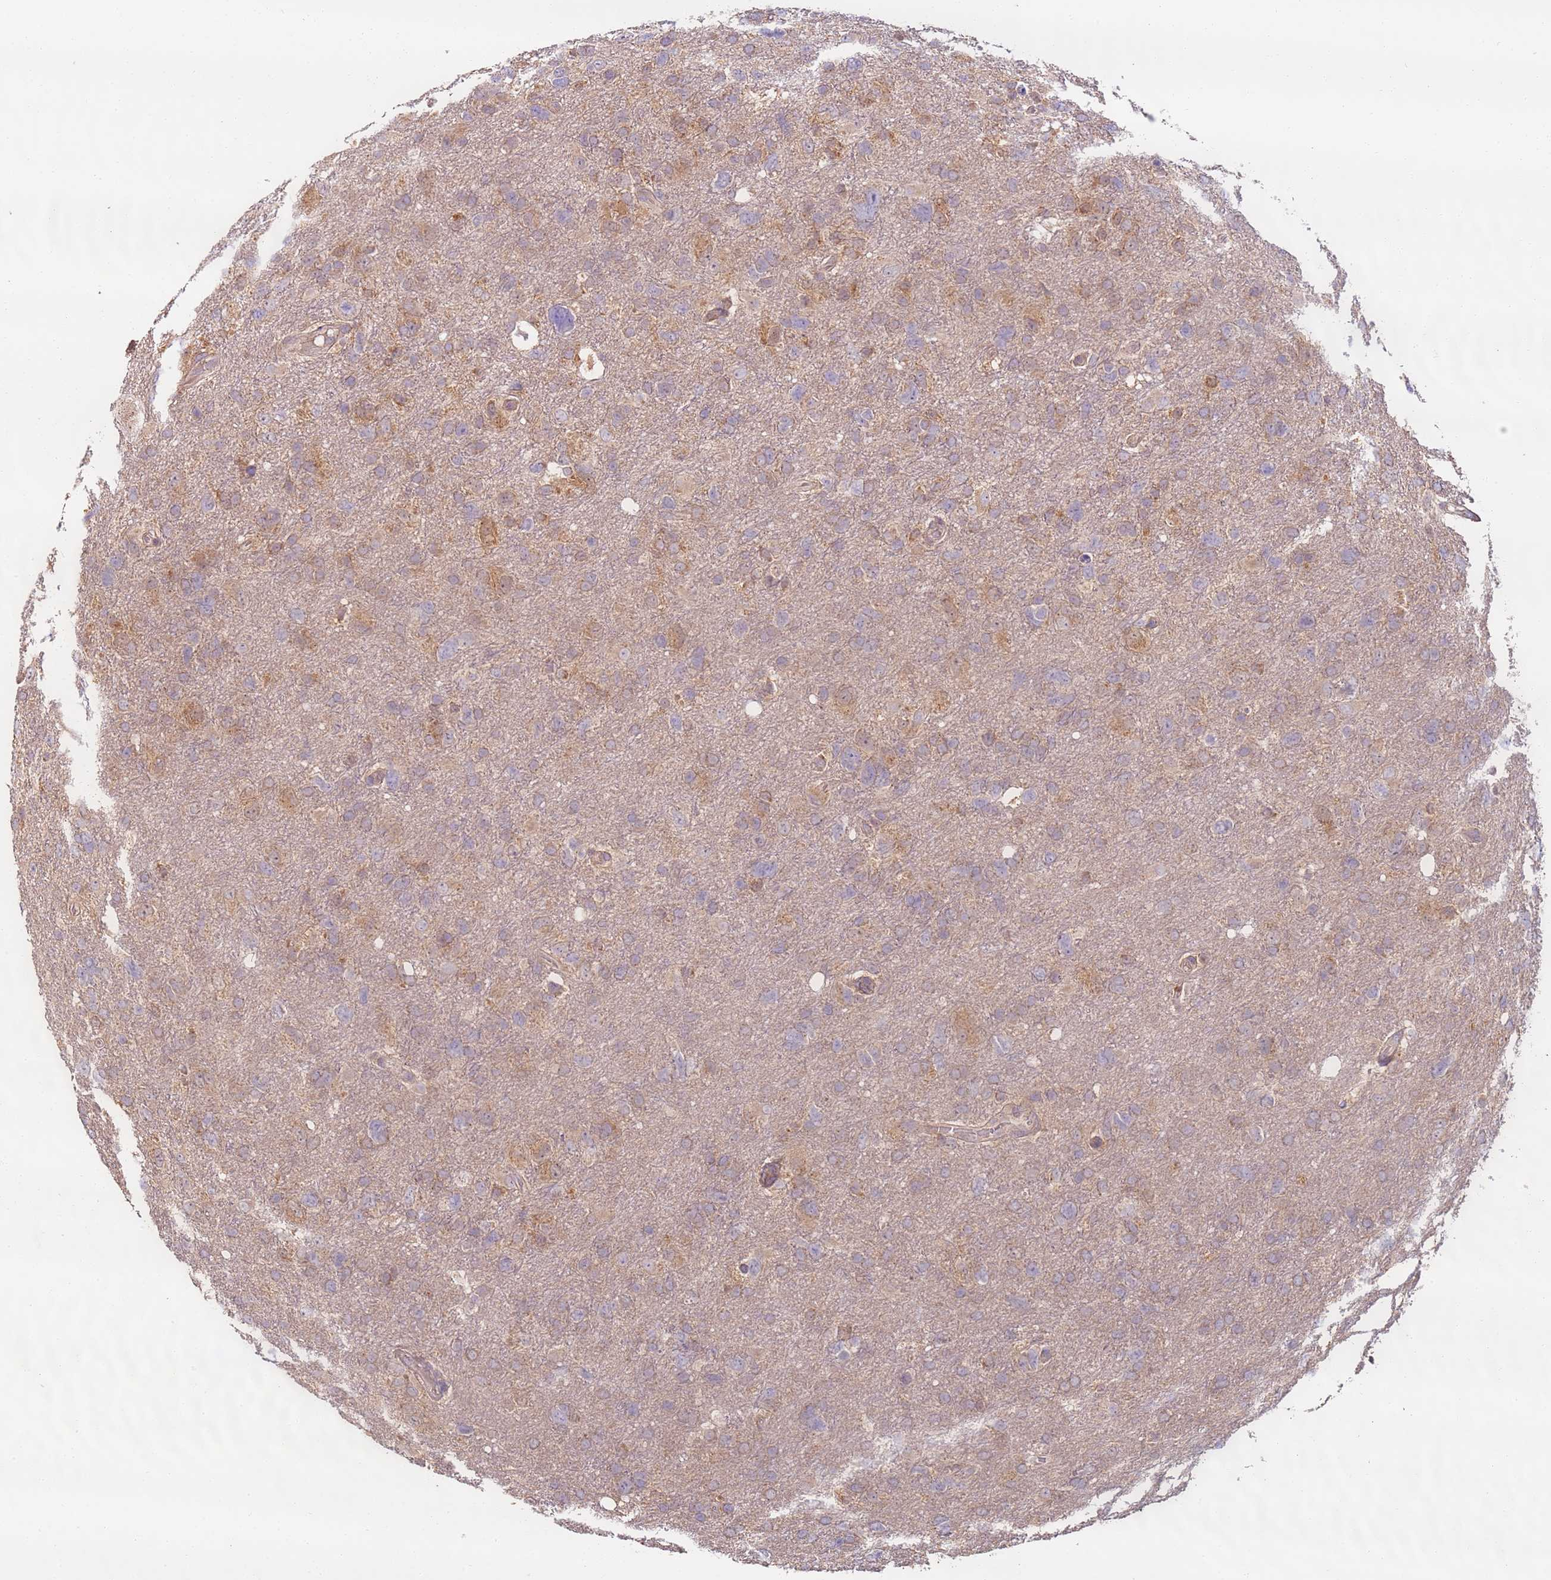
{"staining": {"intensity": "moderate", "quantity": "<25%", "location": "cytoplasmic/membranous"}, "tissue": "glioma", "cell_type": "Tumor cells", "image_type": "cancer", "snomed": [{"axis": "morphology", "description": "Glioma, malignant, High grade"}, {"axis": "topography", "description": "Brain"}], "caption": "This is an image of immunohistochemistry (IHC) staining of glioma, which shows moderate staining in the cytoplasmic/membranous of tumor cells.", "gene": "TIGAR", "patient": {"sex": "male", "age": 61}}